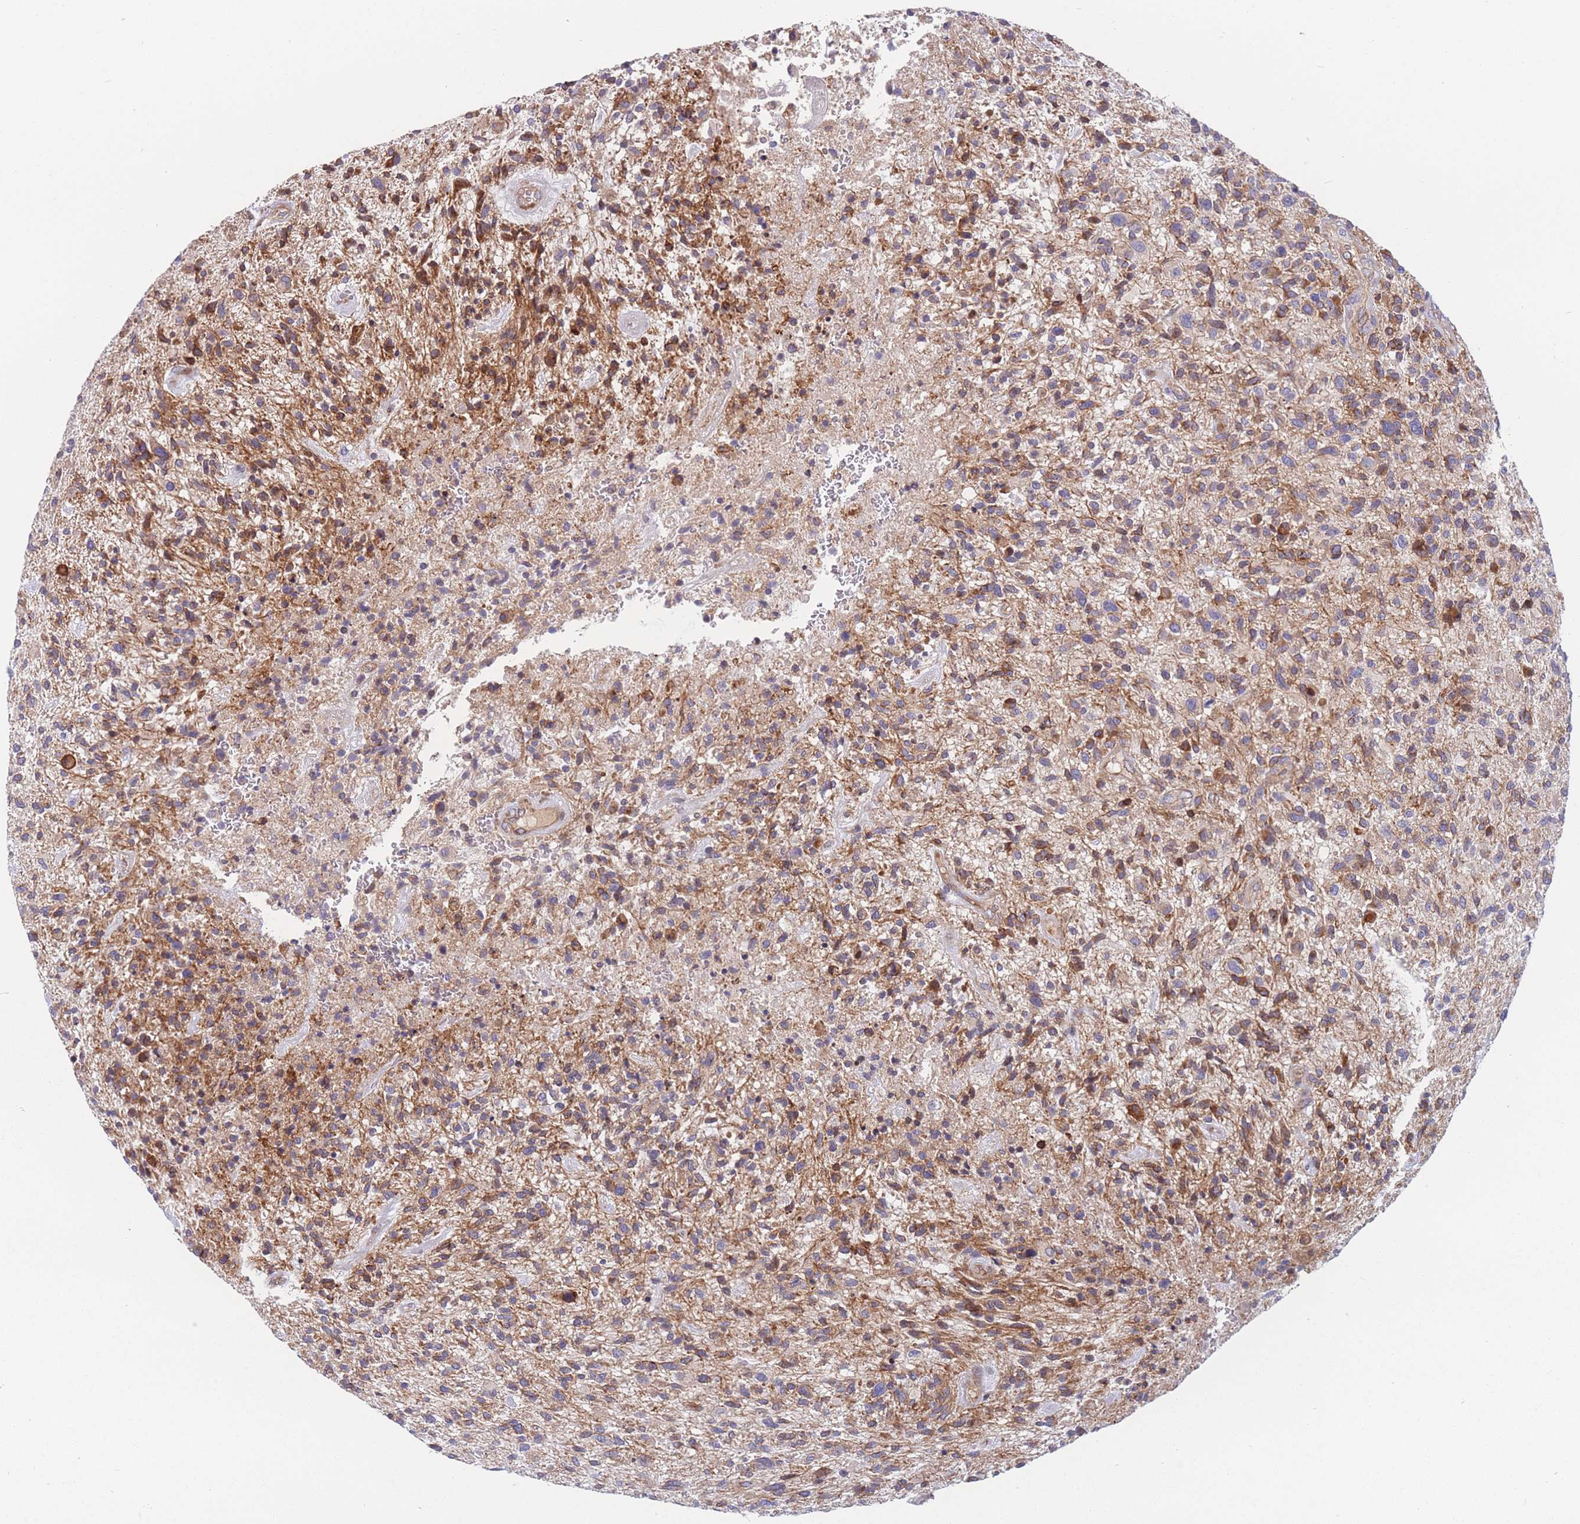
{"staining": {"intensity": "weak", "quantity": "<25%", "location": "cytoplasmic/membranous"}, "tissue": "glioma", "cell_type": "Tumor cells", "image_type": "cancer", "snomed": [{"axis": "morphology", "description": "Glioma, malignant, High grade"}, {"axis": "topography", "description": "Brain"}], "caption": "Immunohistochemistry of human glioma reveals no expression in tumor cells. (Immunohistochemistry, brightfield microscopy, high magnification).", "gene": "TMEM131L", "patient": {"sex": "male", "age": 47}}